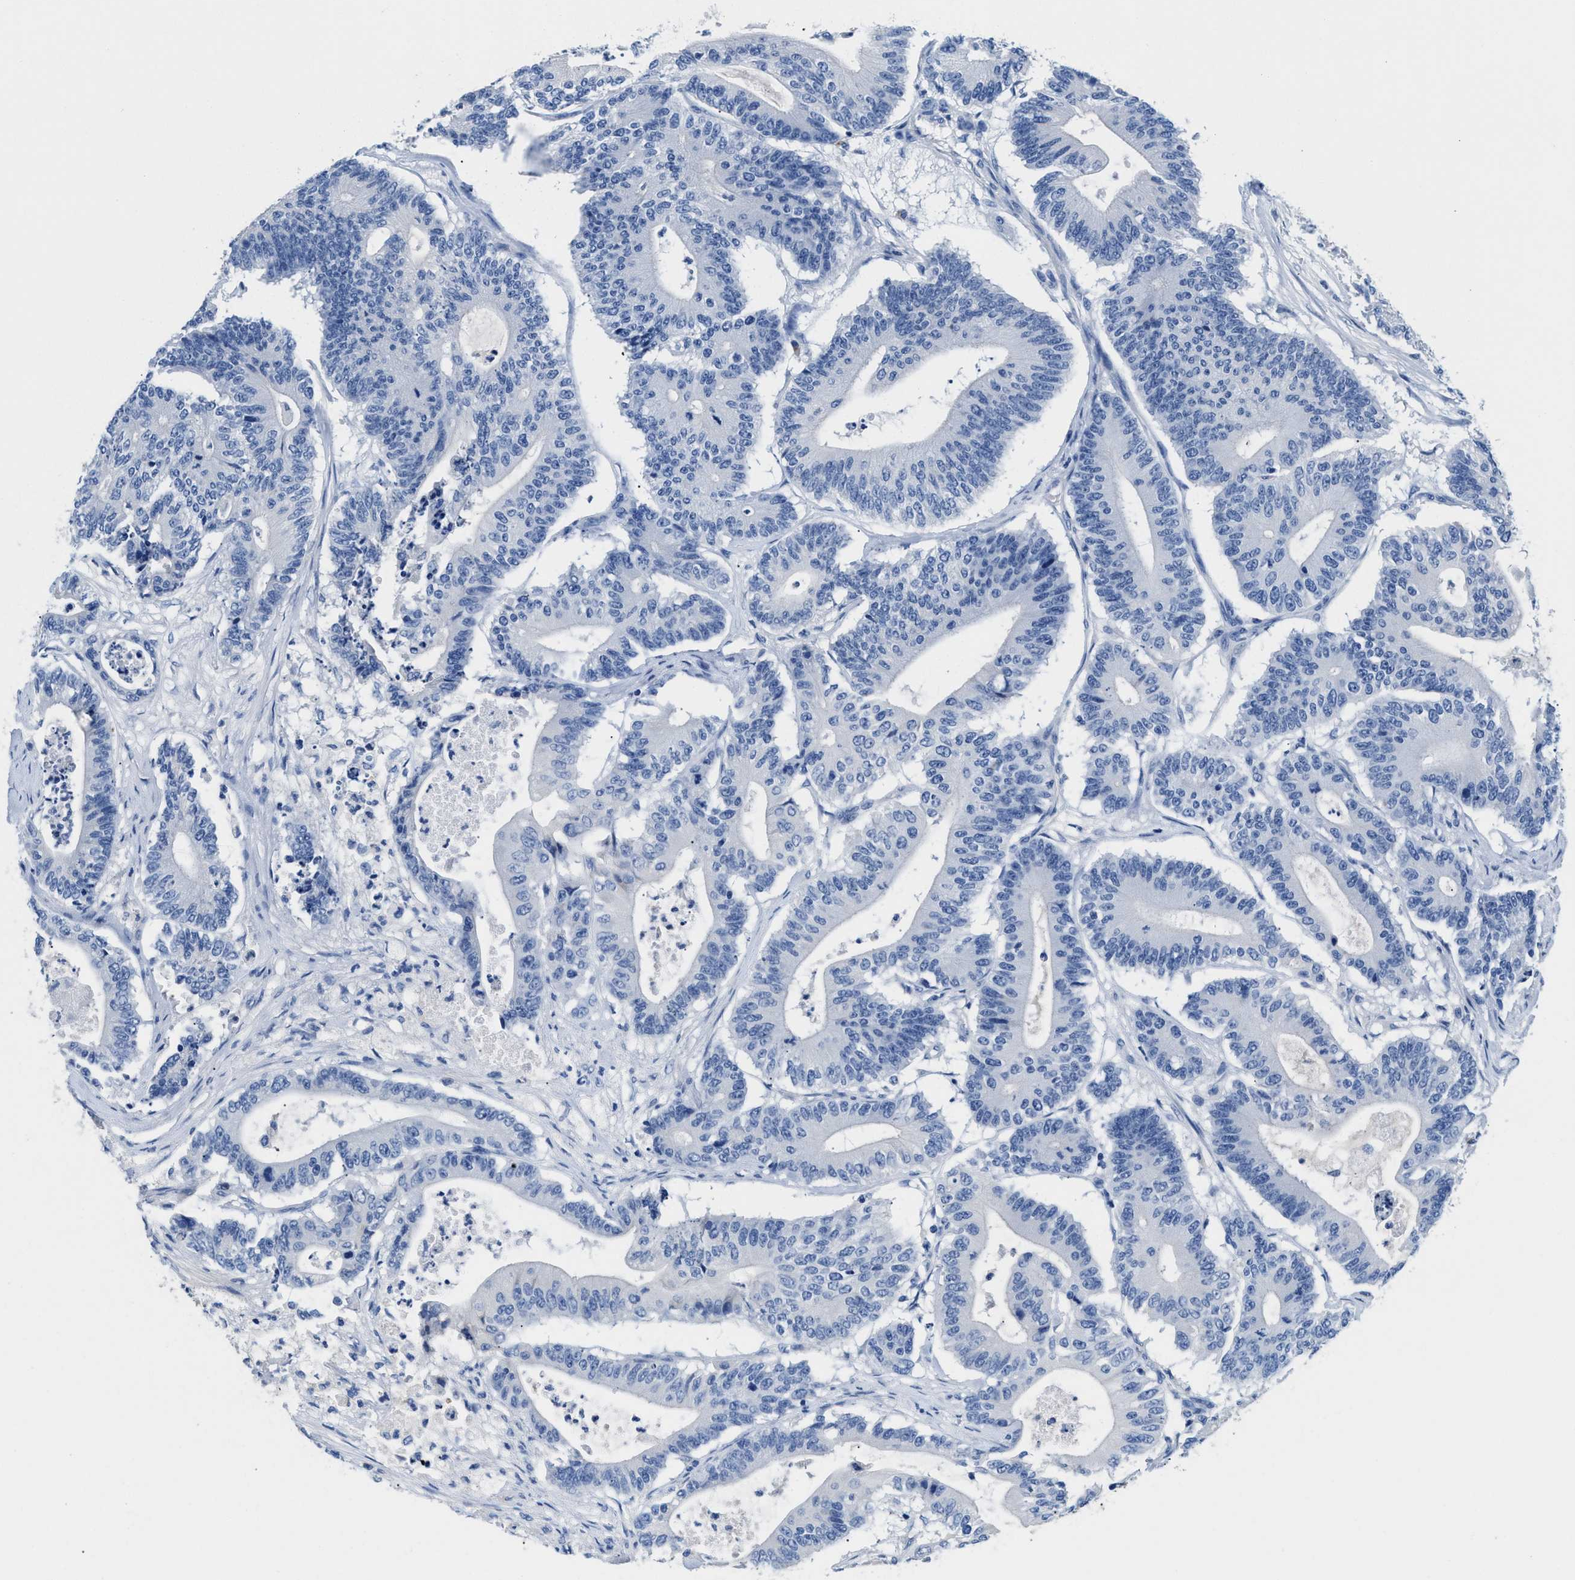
{"staining": {"intensity": "negative", "quantity": "none", "location": "none"}, "tissue": "colorectal cancer", "cell_type": "Tumor cells", "image_type": "cancer", "snomed": [{"axis": "morphology", "description": "Adenocarcinoma, NOS"}, {"axis": "topography", "description": "Colon"}], "caption": "Tumor cells show no significant protein positivity in colorectal cancer (adenocarcinoma). The staining is performed using DAB (3,3'-diaminobenzidine) brown chromogen with nuclei counter-stained in using hematoxylin.", "gene": "SLFN13", "patient": {"sex": "female", "age": 84}}